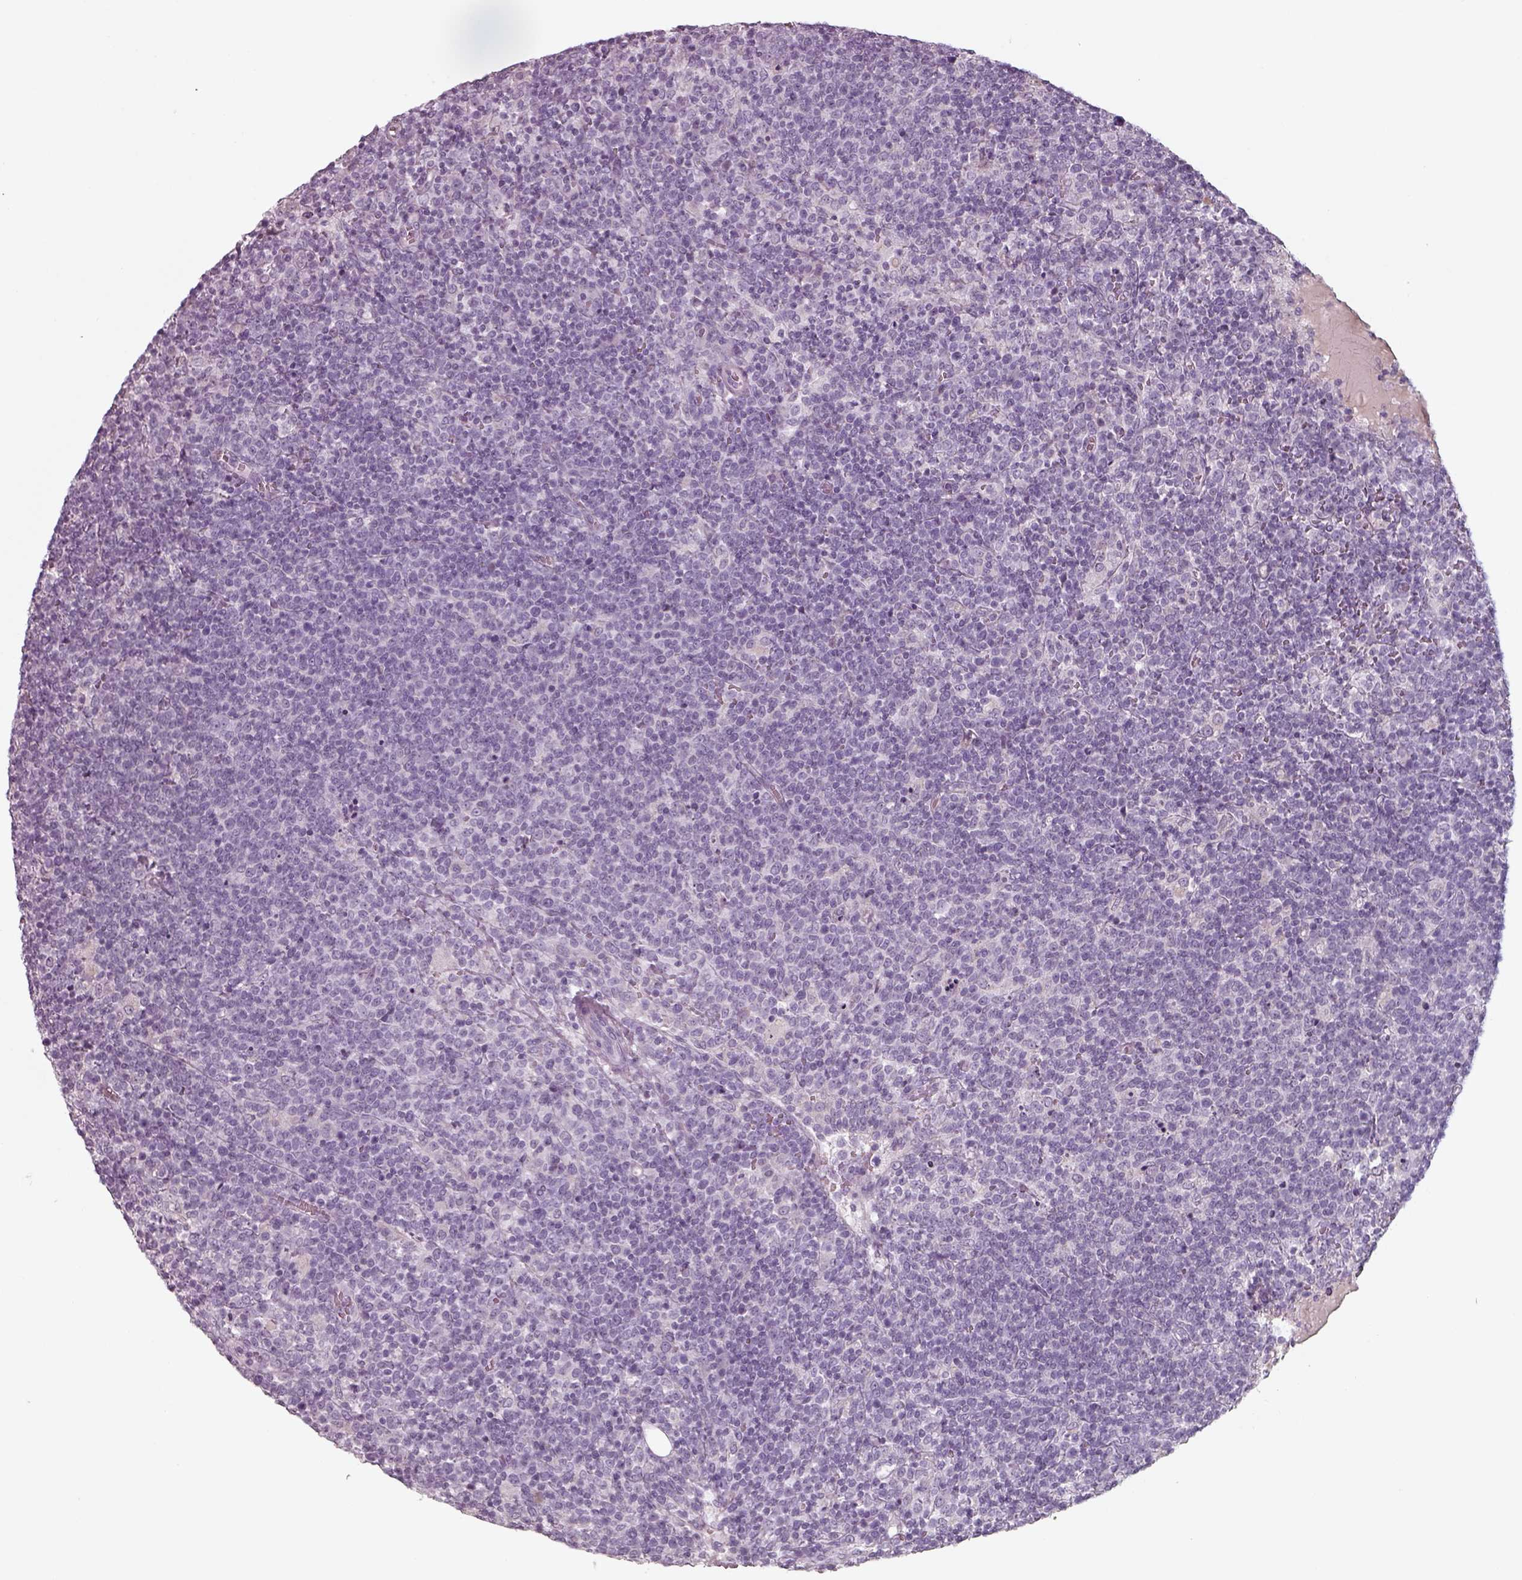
{"staining": {"intensity": "negative", "quantity": "none", "location": "none"}, "tissue": "lymphoma", "cell_type": "Tumor cells", "image_type": "cancer", "snomed": [{"axis": "morphology", "description": "Malignant lymphoma, non-Hodgkin's type, High grade"}, {"axis": "topography", "description": "Lymph node"}], "caption": "The micrograph demonstrates no staining of tumor cells in lymphoma.", "gene": "SEPTIN14", "patient": {"sex": "male", "age": 61}}